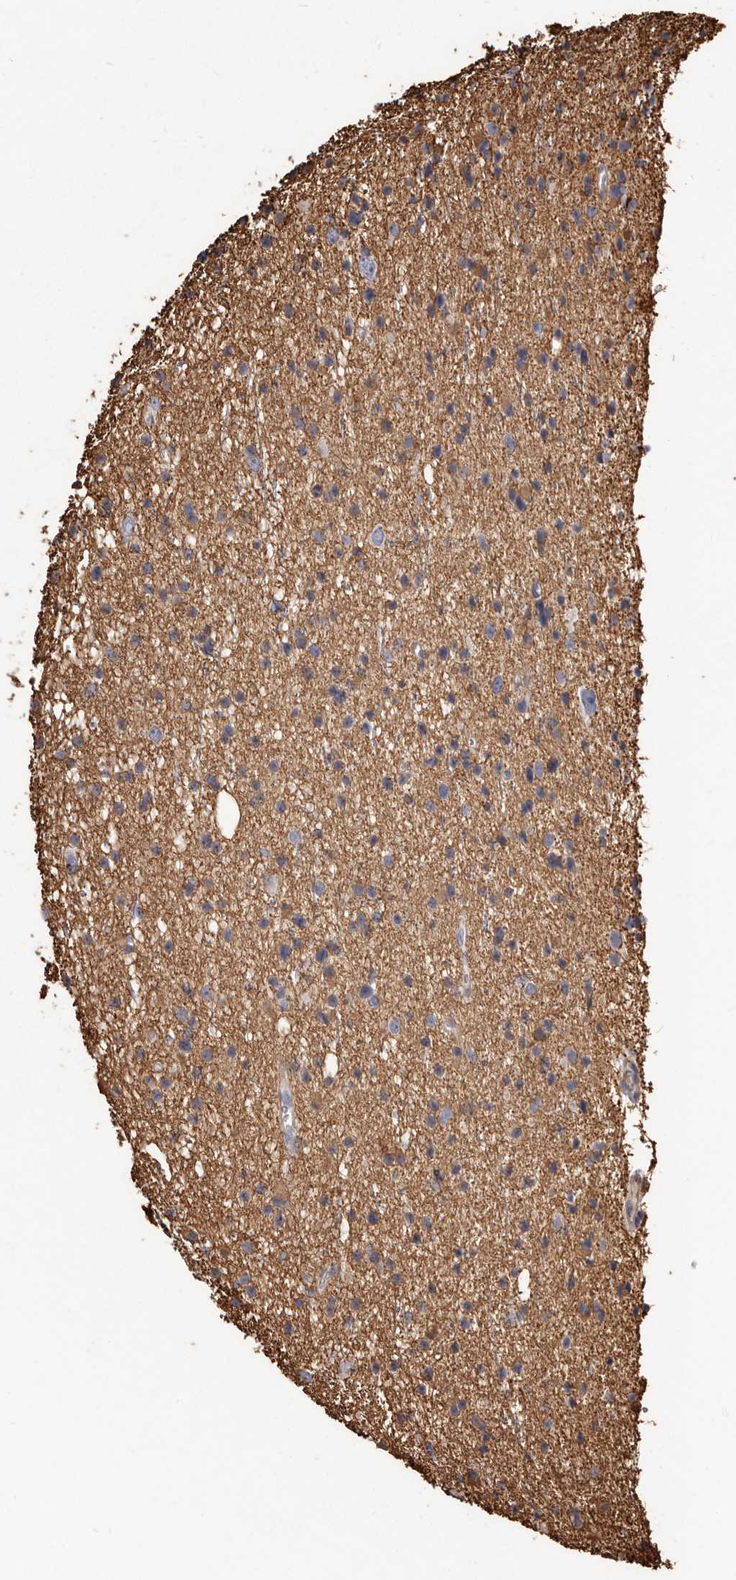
{"staining": {"intensity": "weak", "quantity": "25%-75%", "location": "cytoplasmic/membranous"}, "tissue": "glioma", "cell_type": "Tumor cells", "image_type": "cancer", "snomed": [{"axis": "morphology", "description": "Glioma, malignant, Low grade"}, {"axis": "topography", "description": "Cerebral cortex"}], "caption": "IHC image of human glioma stained for a protein (brown), which shows low levels of weak cytoplasmic/membranous staining in about 25%-75% of tumor cells.", "gene": "ALPK1", "patient": {"sex": "female", "age": 39}}